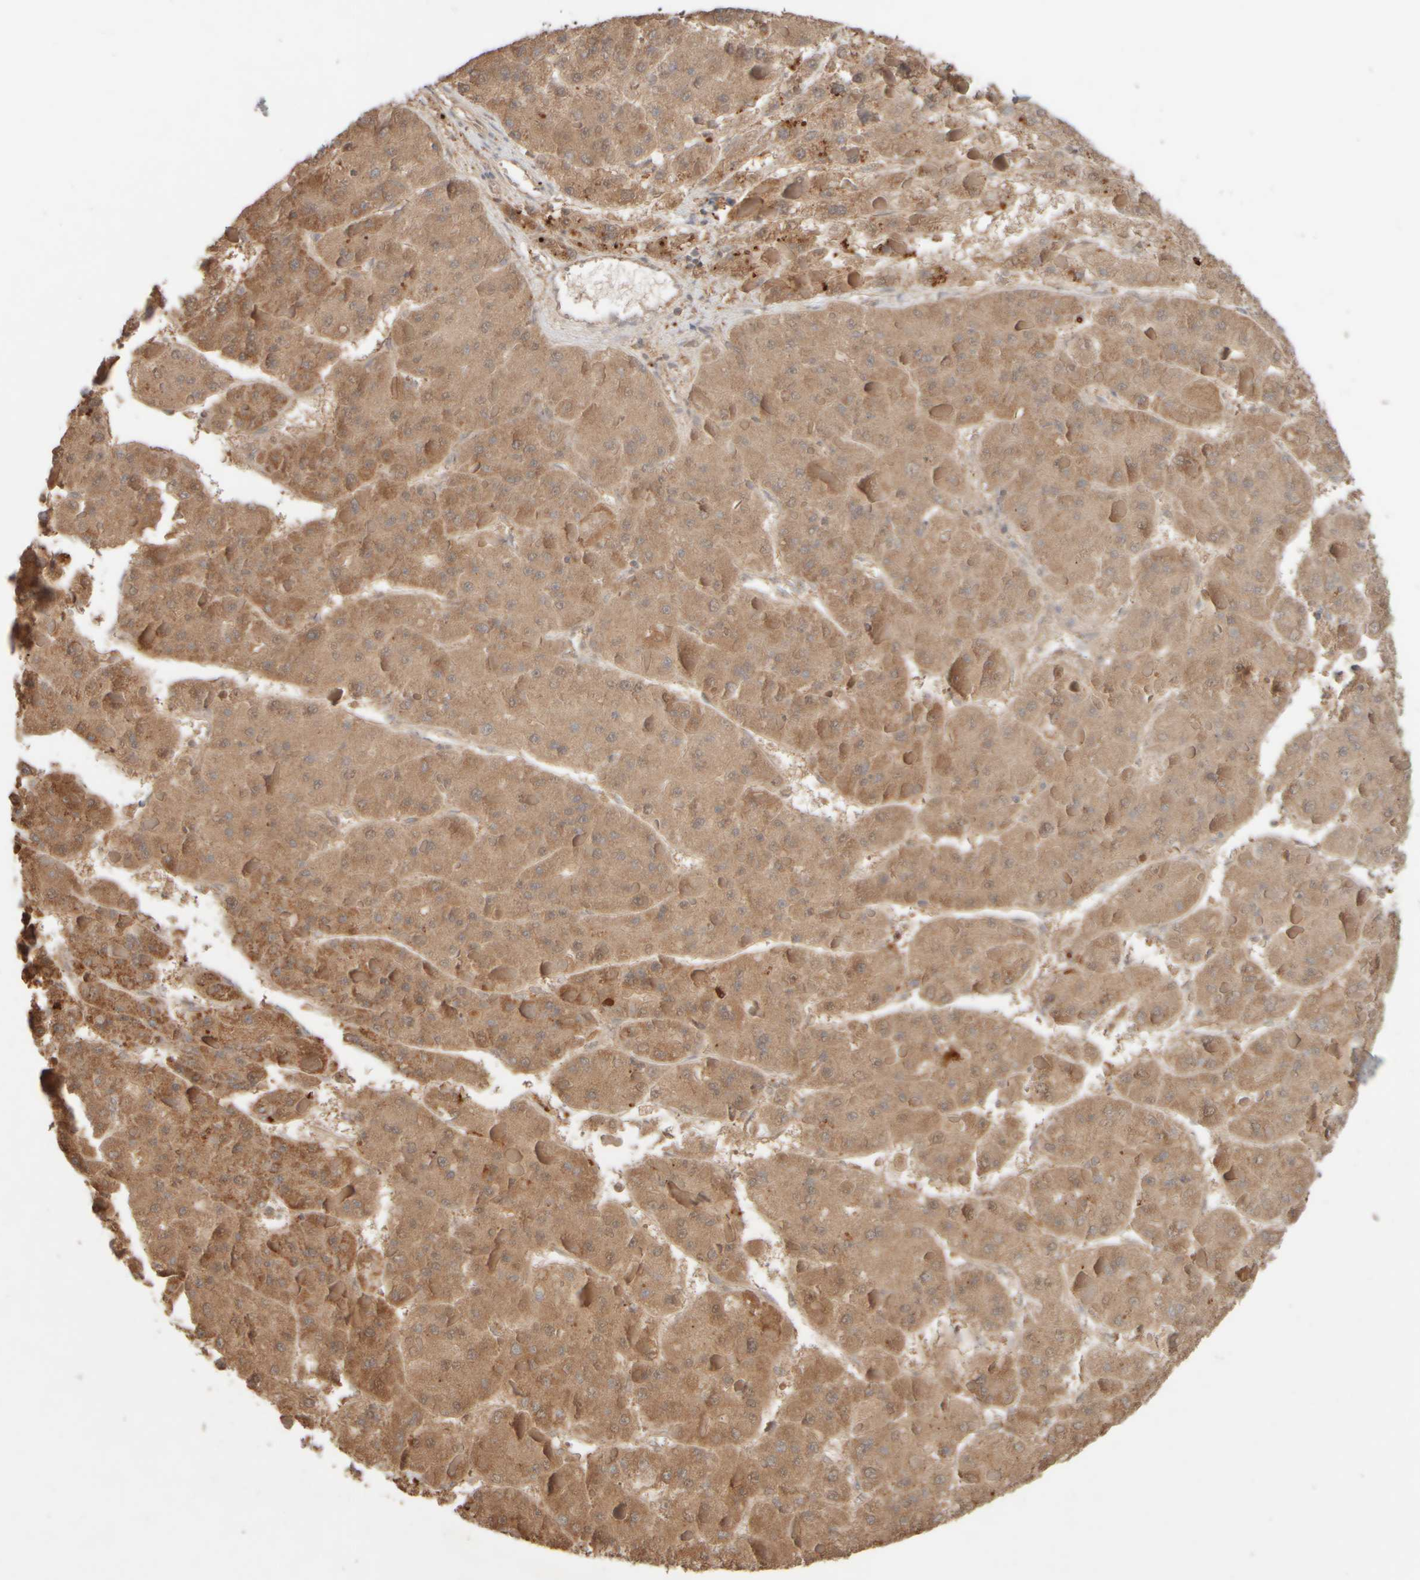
{"staining": {"intensity": "moderate", "quantity": ">75%", "location": "cytoplasmic/membranous,nuclear"}, "tissue": "liver cancer", "cell_type": "Tumor cells", "image_type": "cancer", "snomed": [{"axis": "morphology", "description": "Carcinoma, Hepatocellular, NOS"}, {"axis": "topography", "description": "Liver"}], "caption": "Brown immunohistochemical staining in human liver cancer (hepatocellular carcinoma) reveals moderate cytoplasmic/membranous and nuclear positivity in approximately >75% of tumor cells.", "gene": "EIF2B3", "patient": {"sex": "female", "age": 73}}